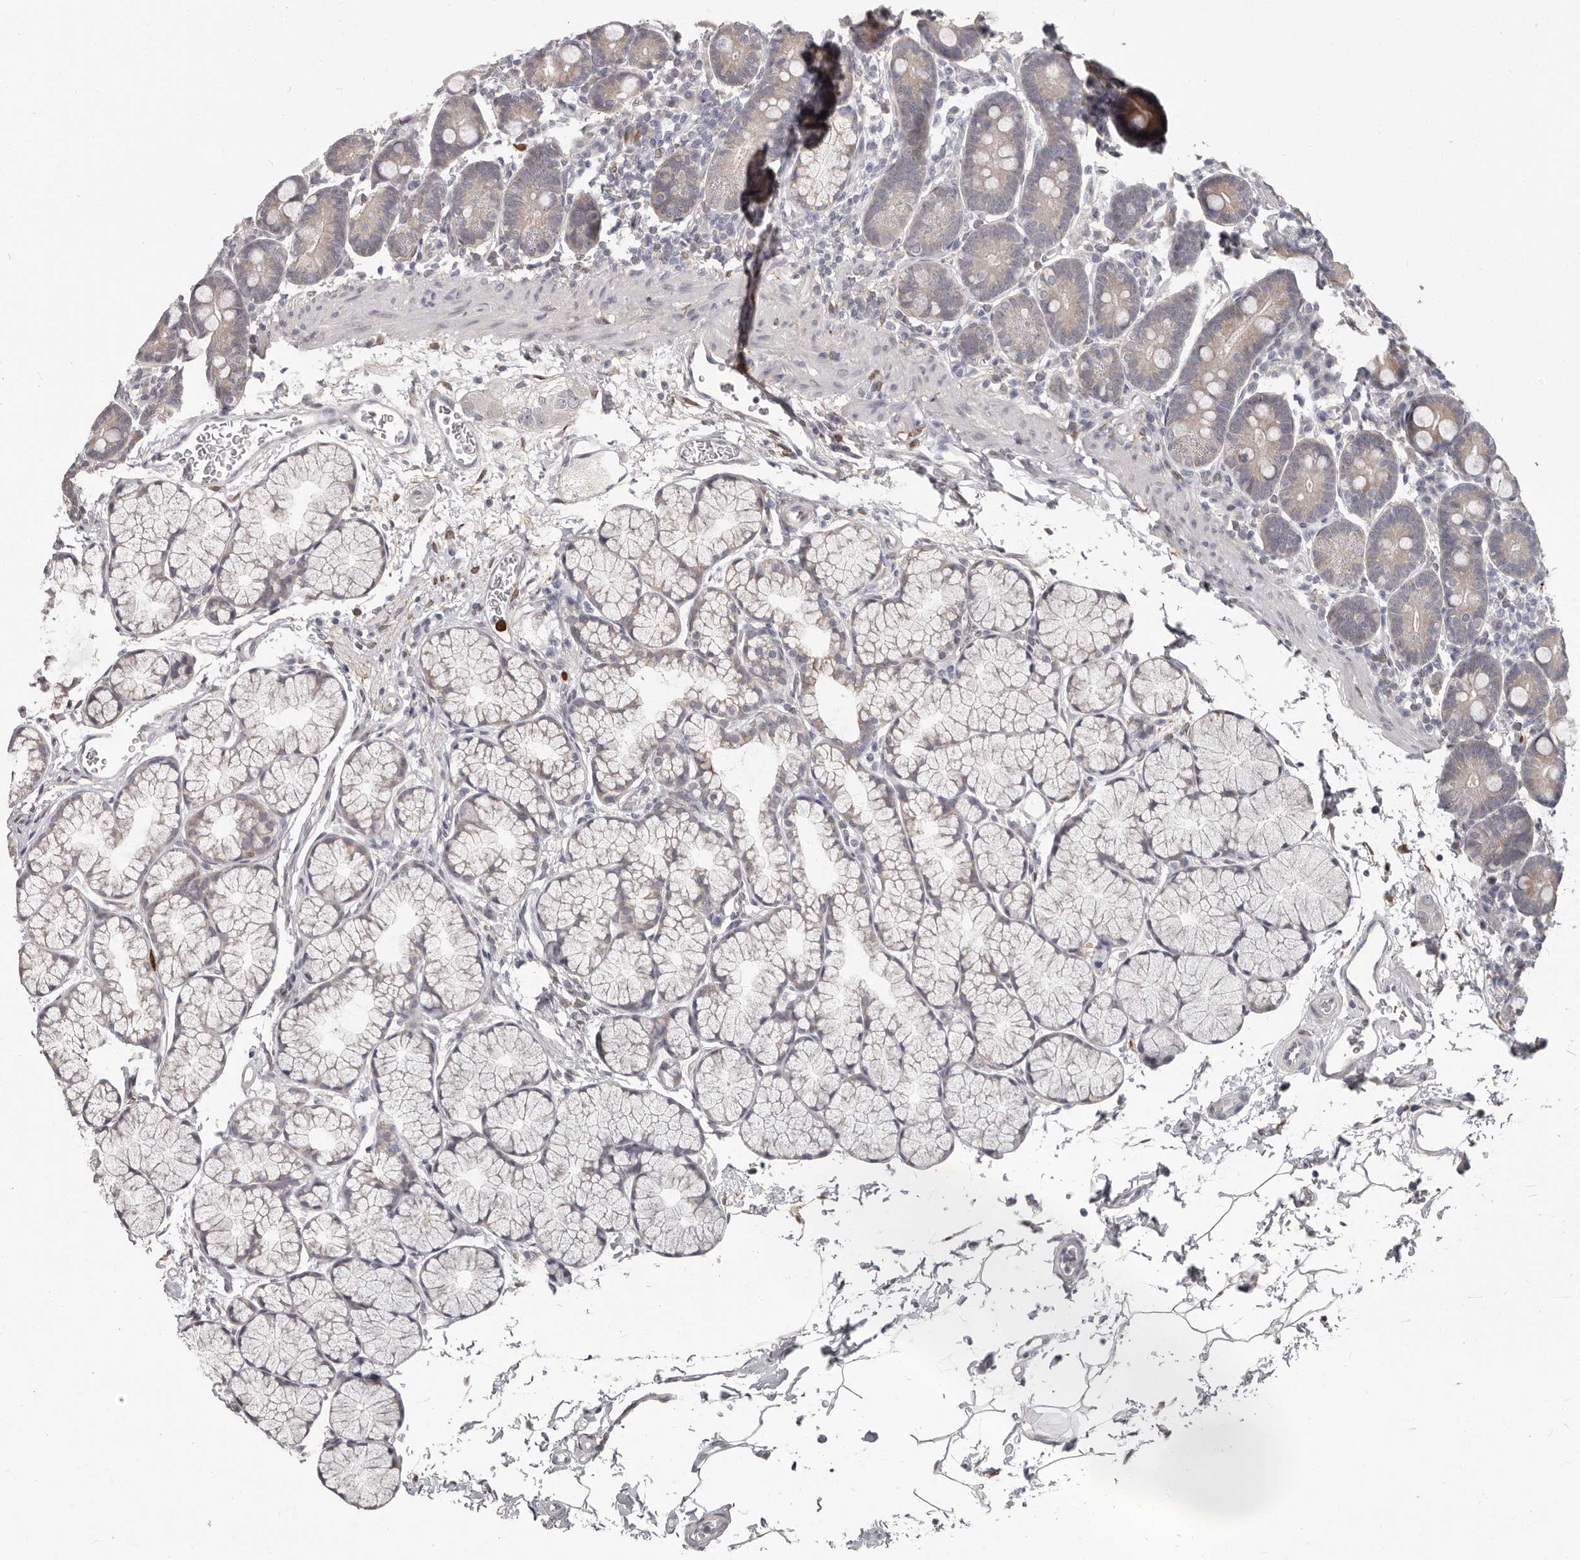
{"staining": {"intensity": "weak", "quantity": "25%-75%", "location": "cytoplasmic/membranous"}, "tissue": "duodenum", "cell_type": "Glandular cells", "image_type": "normal", "snomed": [{"axis": "morphology", "description": "Normal tissue, NOS"}, {"axis": "topography", "description": "Duodenum"}], "caption": "Duodenum was stained to show a protein in brown. There is low levels of weak cytoplasmic/membranous positivity in about 25%-75% of glandular cells.", "gene": "GPR157", "patient": {"sex": "male", "age": 35}}